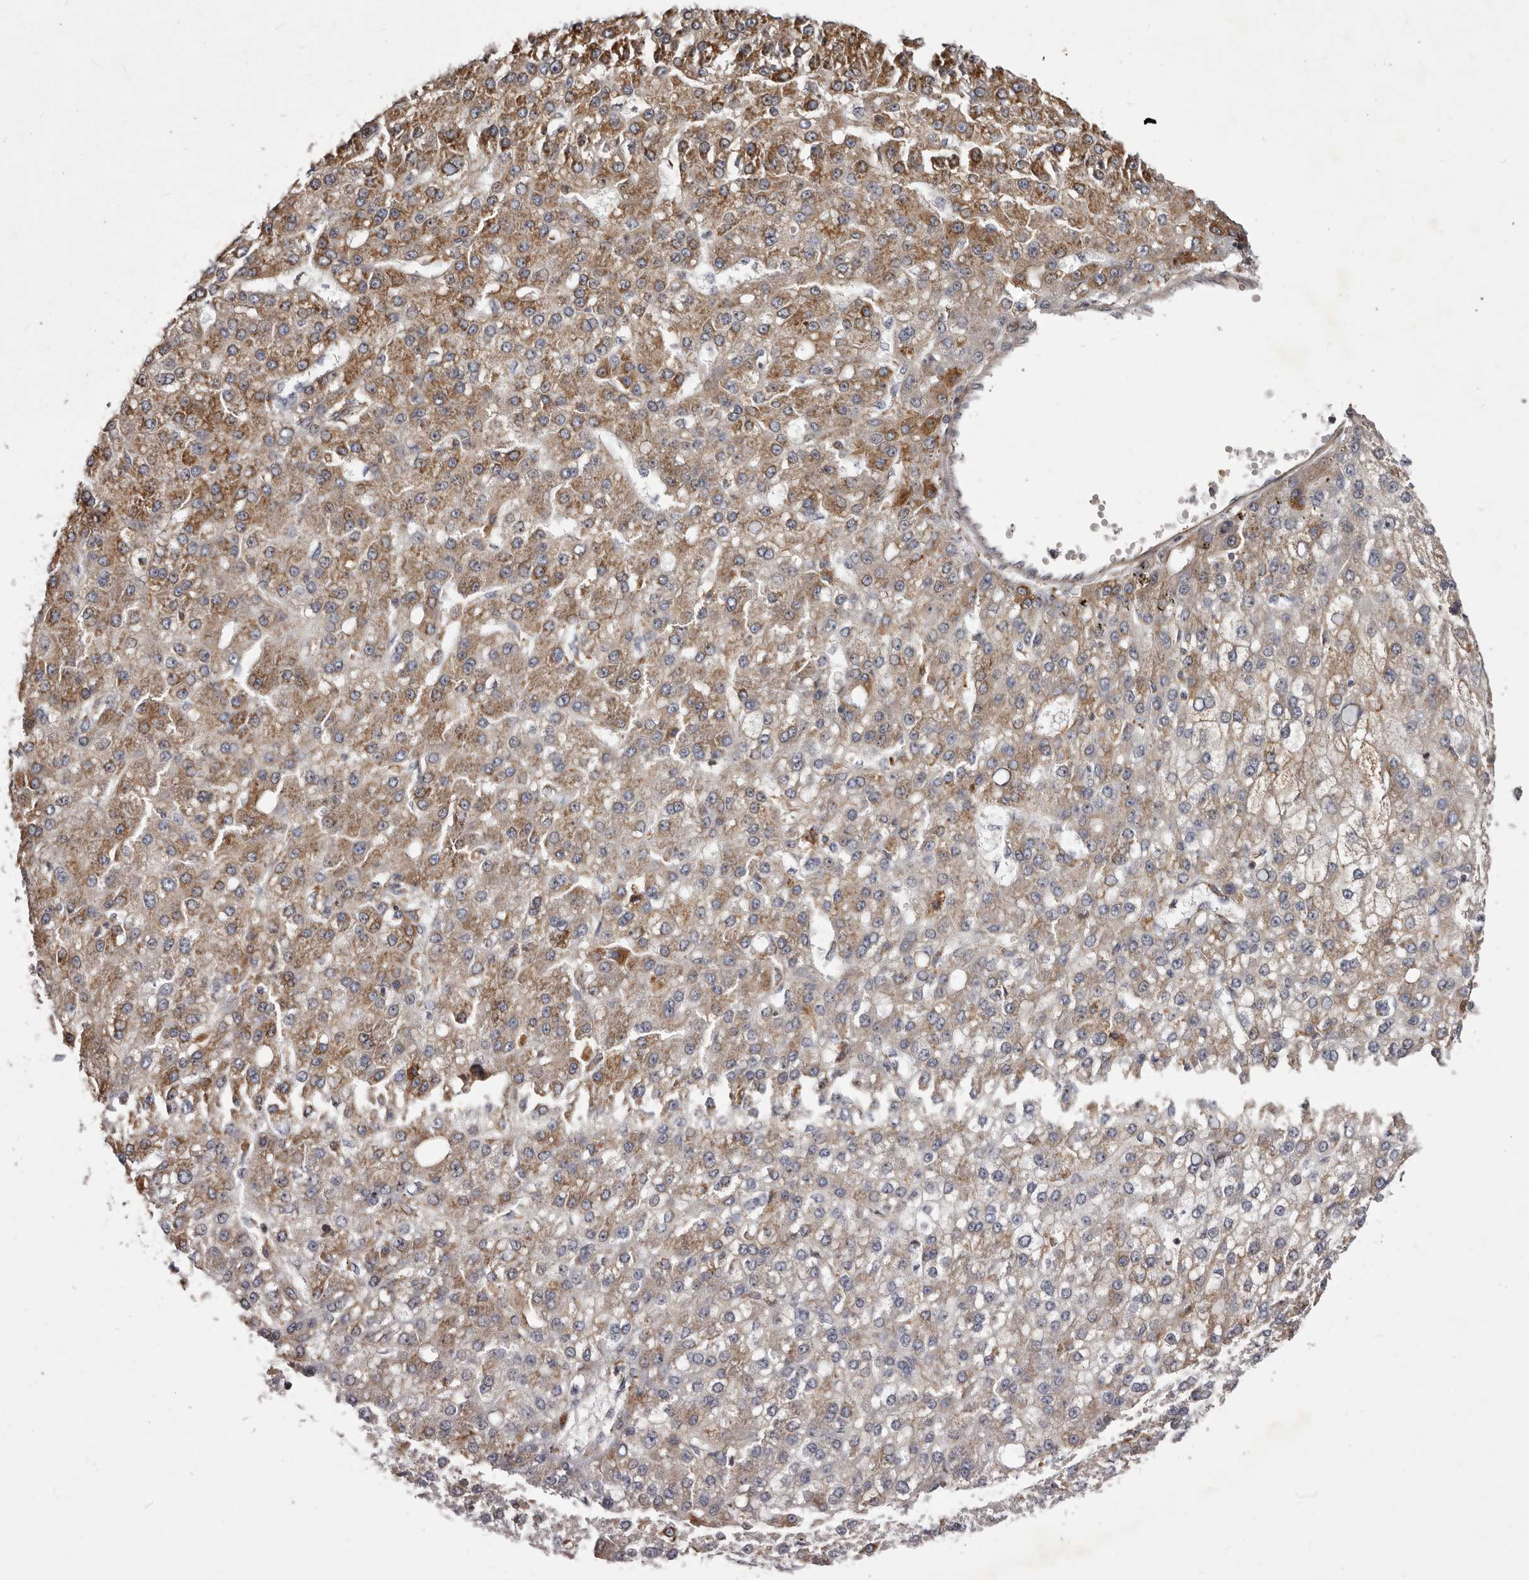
{"staining": {"intensity": "moderate", "quantity": ">75%", "location": "cytoplasmic/membranous"}, "tissue": "liver cancer", "cell_type": "Tumor cells", "image_type": "cancer", "snomed": [{"axis": "morphology", "description": "Carcinoma, Hepatocellular, NOS"}, {"axis": "topography", "description": "Liver"}], "caption": "High-magnification brightfield microscopy of liver cancer stained with DAB (brown) and counterstained with hematoxylin (blue). tumor cells exhibit moderate cytoplasmic/membranous positivity is present in about>75% of cells.", "gene": "ALPK1", "patient": {"sex": "male", "age": 67}}